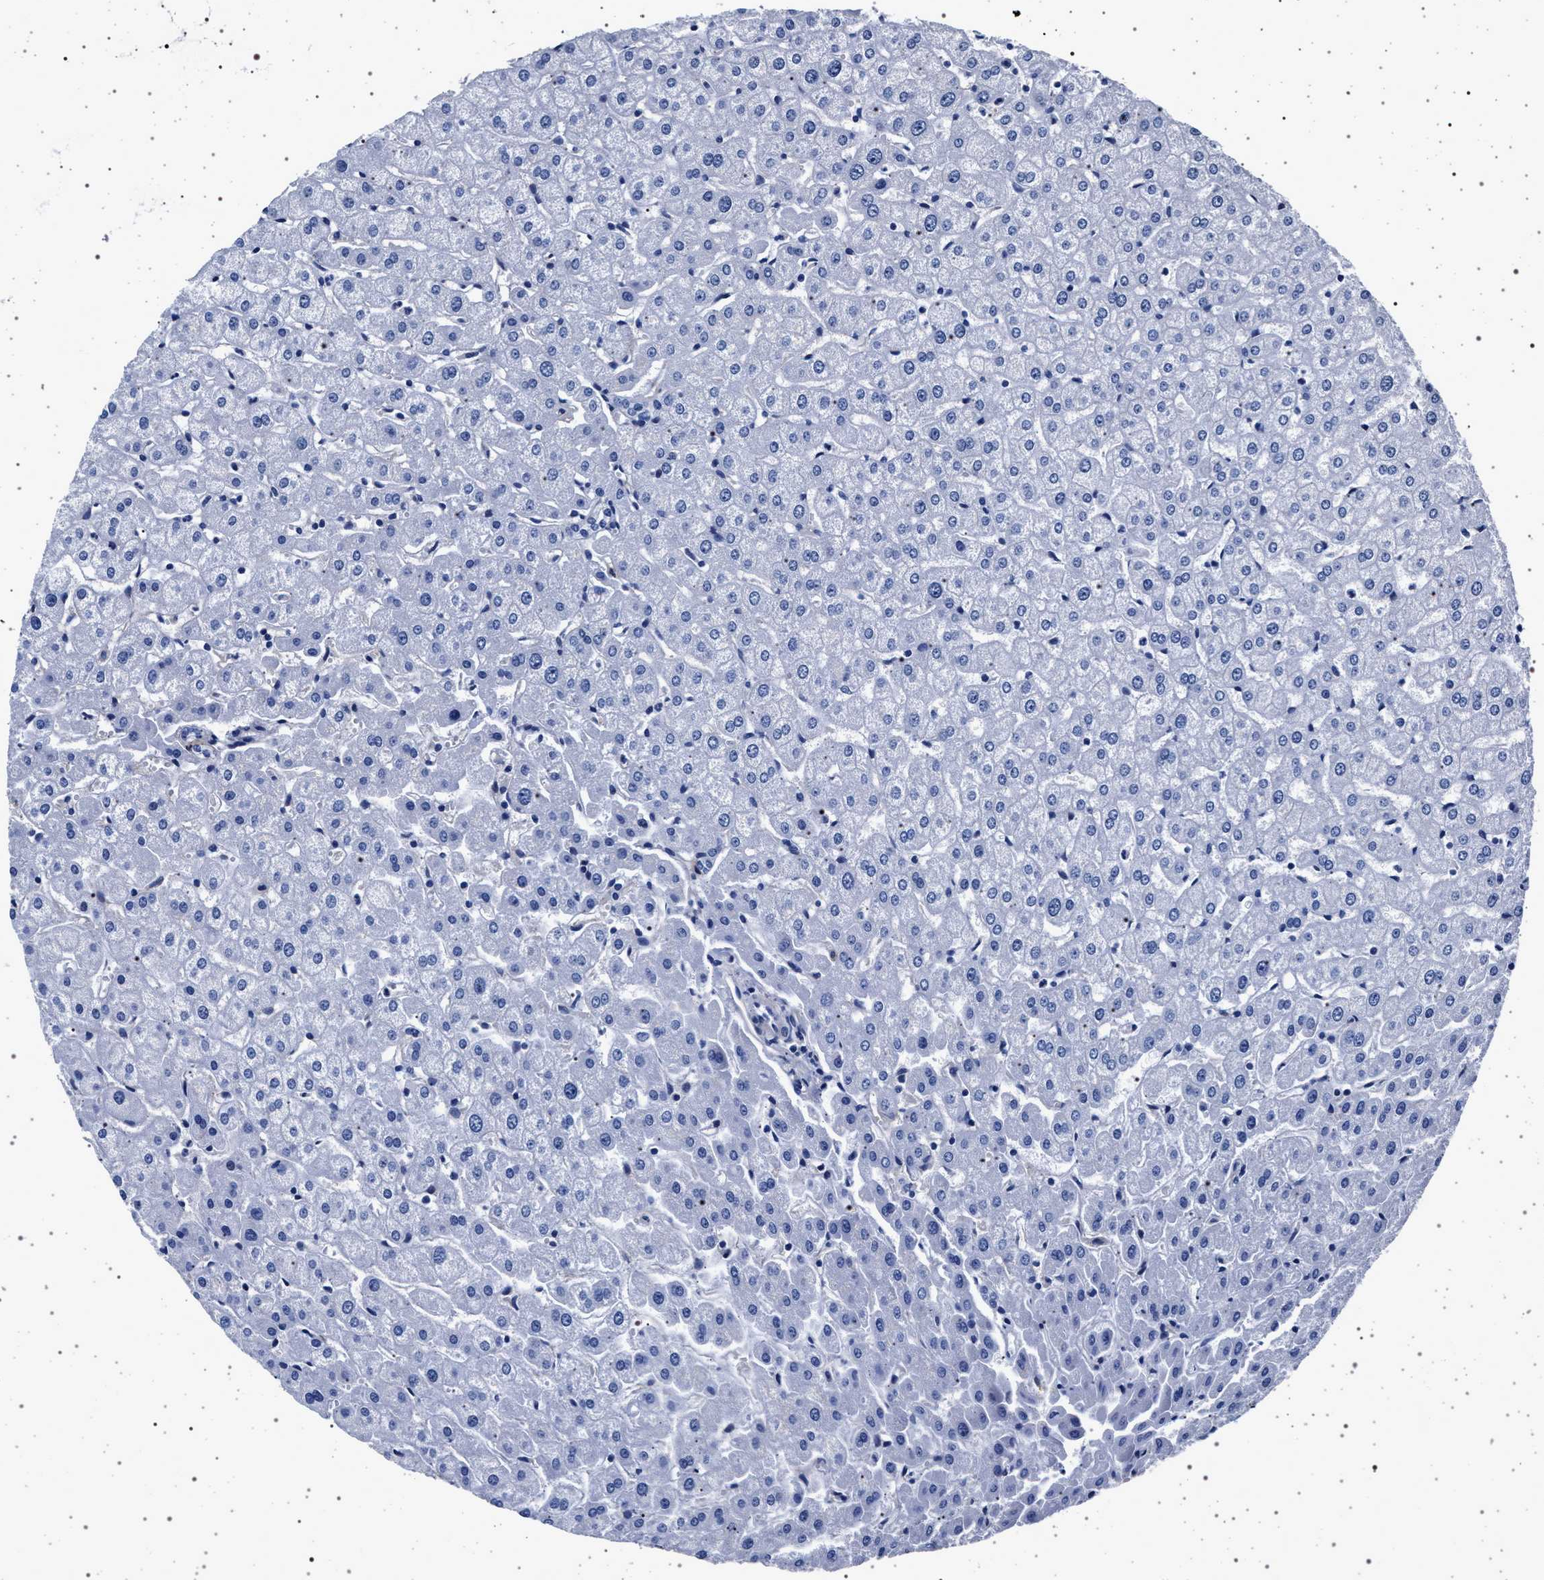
{"staining": {"intensity": "negative", "quantity": "none", "location": "none"}, "tissue": "liver", "cell_type": "Cholangiocytes", "image_type": "normal", "snomed": [{"axis": "morphology", "description": "Normal tissue, NOS"}, {"axis": "morphology", "description": "Fibrosis, NOS"}, {"axis": "topography", "description": "Liver"}], "caption": "Immunohistochemistry (IHC) of benign liver displays no positivity in cholangiocytes. (Stains: DAB immunohistochemistry (IHC) with hematoxylin counter stain, Microscopy: brightfield microscopy at high magnification).", "gene": "SLC9A1", "patient": {"sex": "female", "age": 29}}